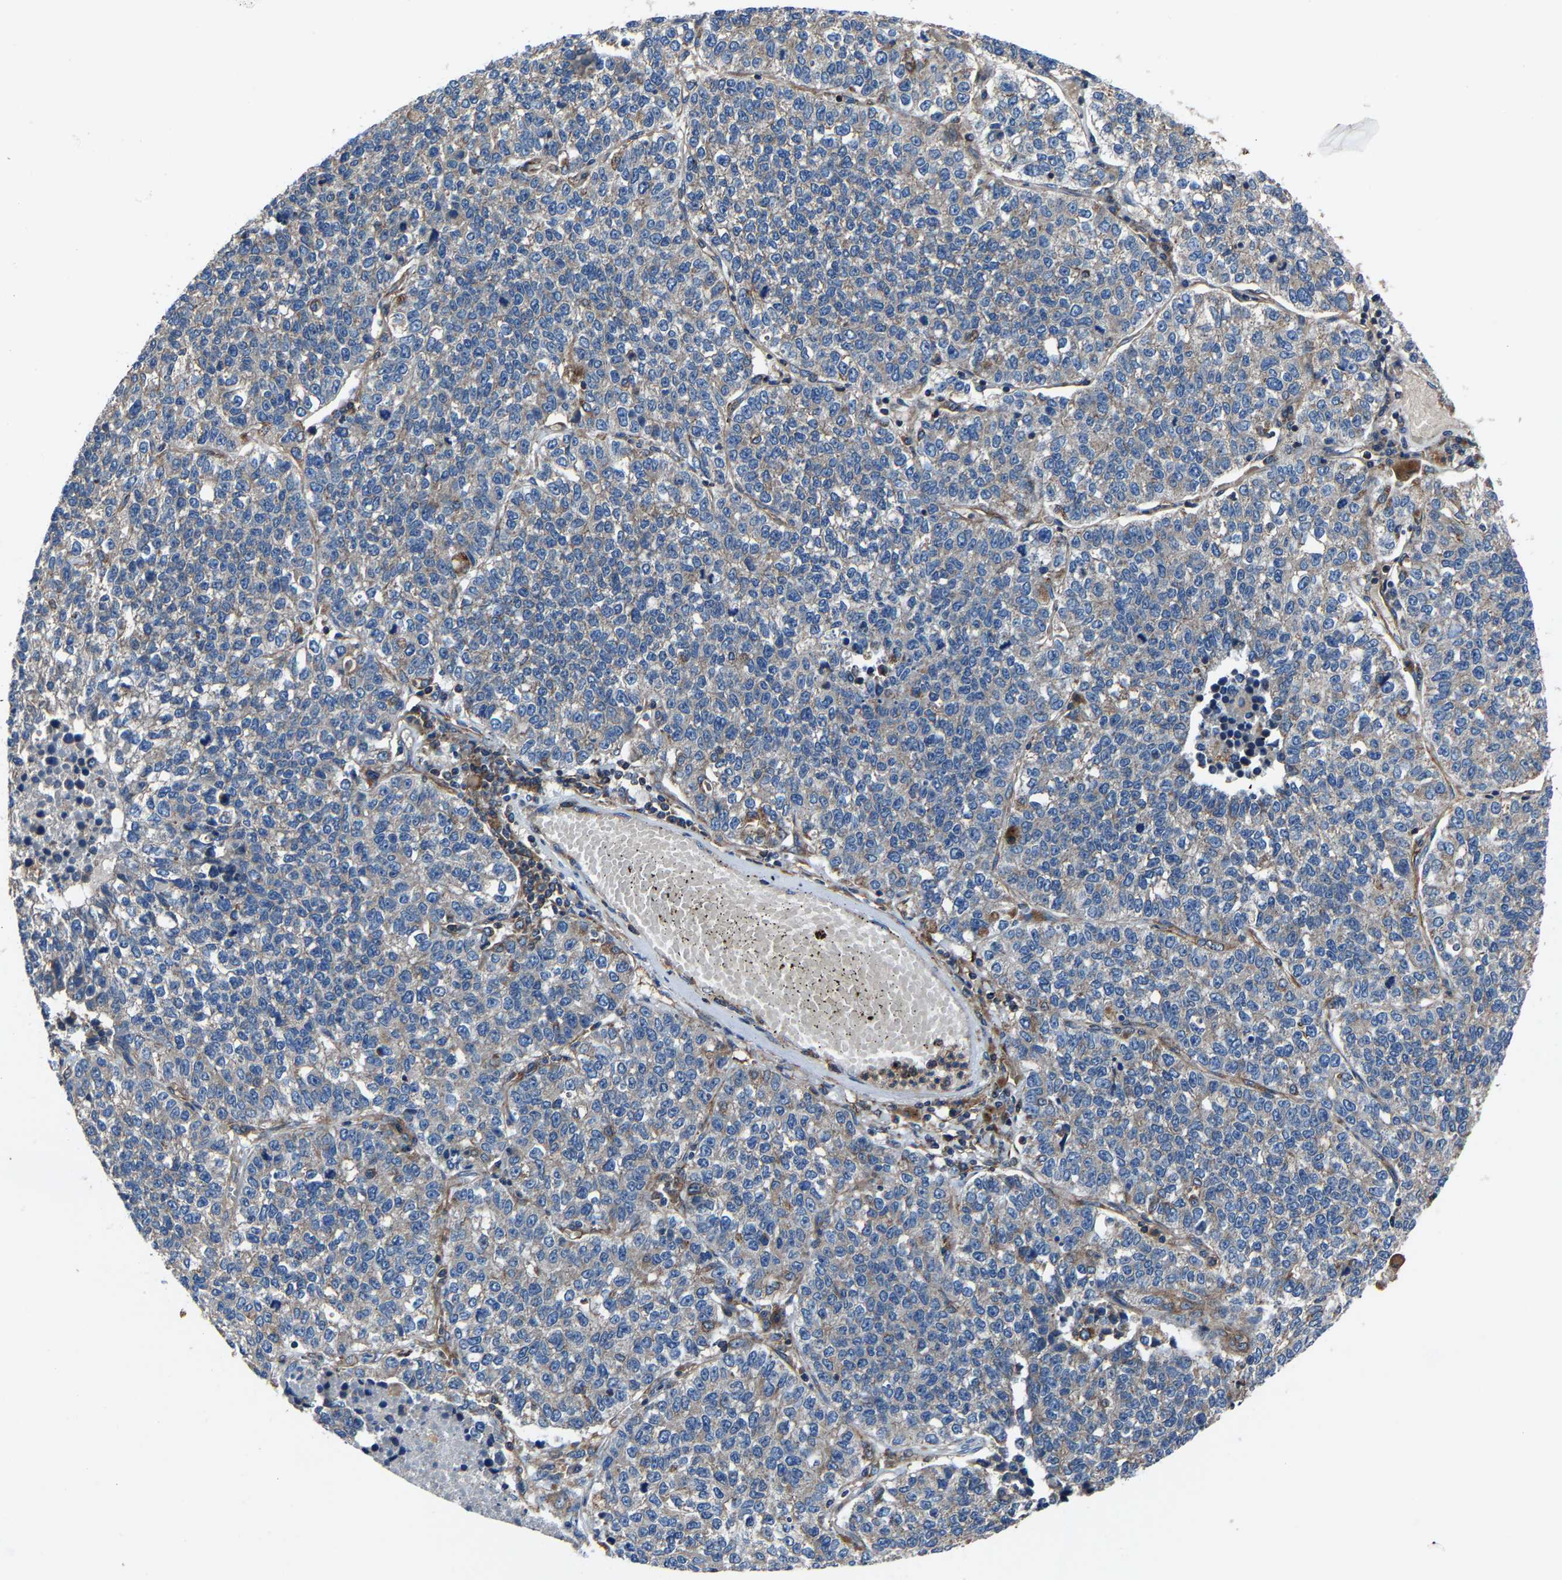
{"staining": {"intensity": "negative", "quantity": "none", "location": "none"}, "tissue": "lung cancer", "cell_type": "Tumor cells", "image_type": "cancer", "snomed": [{"axis": "morphology", "description": "Adenocarcinoma, NOS"}, {"axis": "topography", "description": "Lung"}], "caption": "The histopathology image shows no staining of tumor cells in lung adenocarcinoma.", "gene": "KIAA1958", "patient": {"sex": "male", "age": 49}}